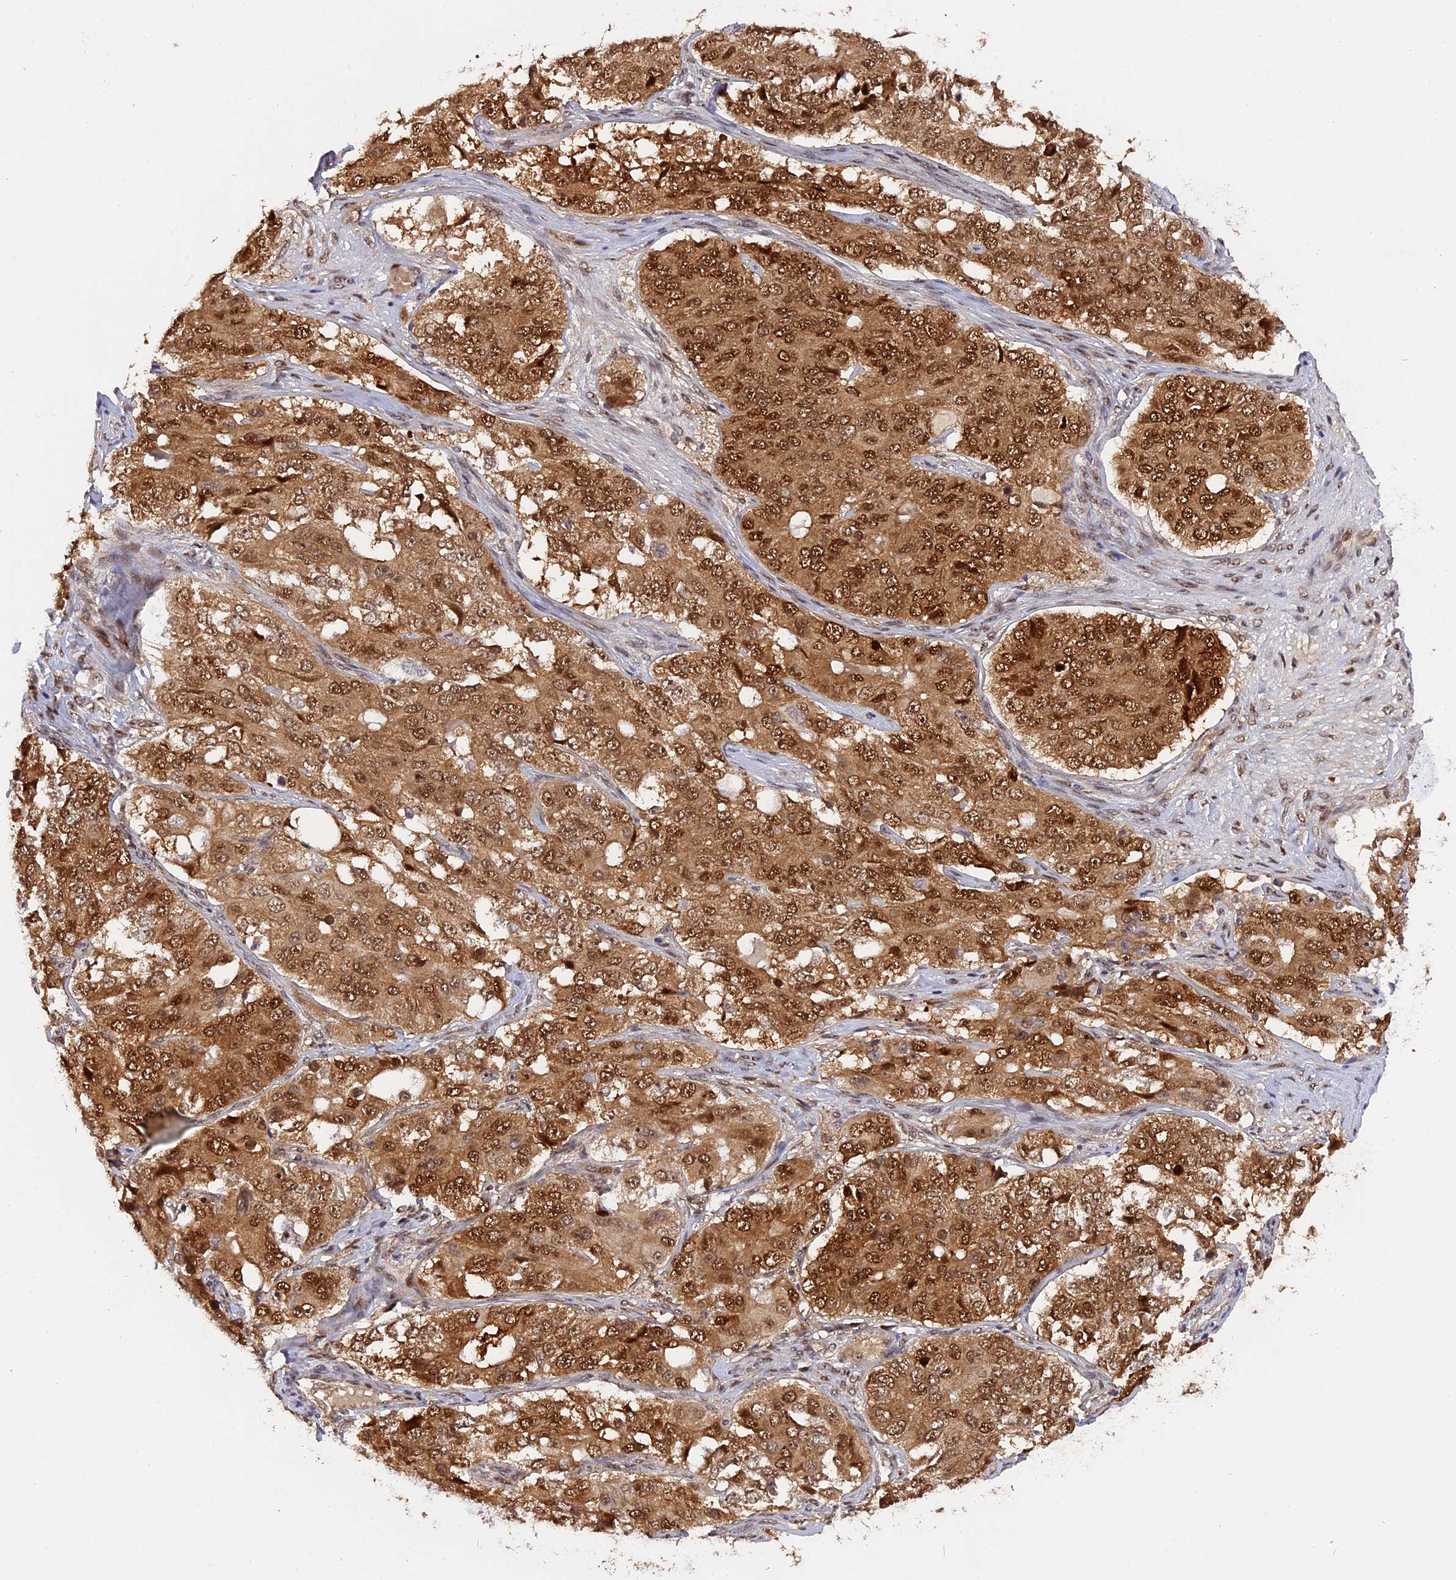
{"staining": {"intensity": "moderate", "quantity": ">75%", "location": "cytoplasmic/membranous,nuclear"}, "tissue": "ovarian cancer", "cell_type": "Tumor cells", "image_type": "cancer", "snomed": [{"axis": "morphology", "description": "Carcinoma, endometroid"}, {"axis": "topography", "description": "Ovary"}], "caption": "Human endometroid carcinoma (ovarian) stained with a protein marker shows moderate staining in tumor cells.", "gene": "ZNF428", "patient": {"sex": "female", "age": 51}}